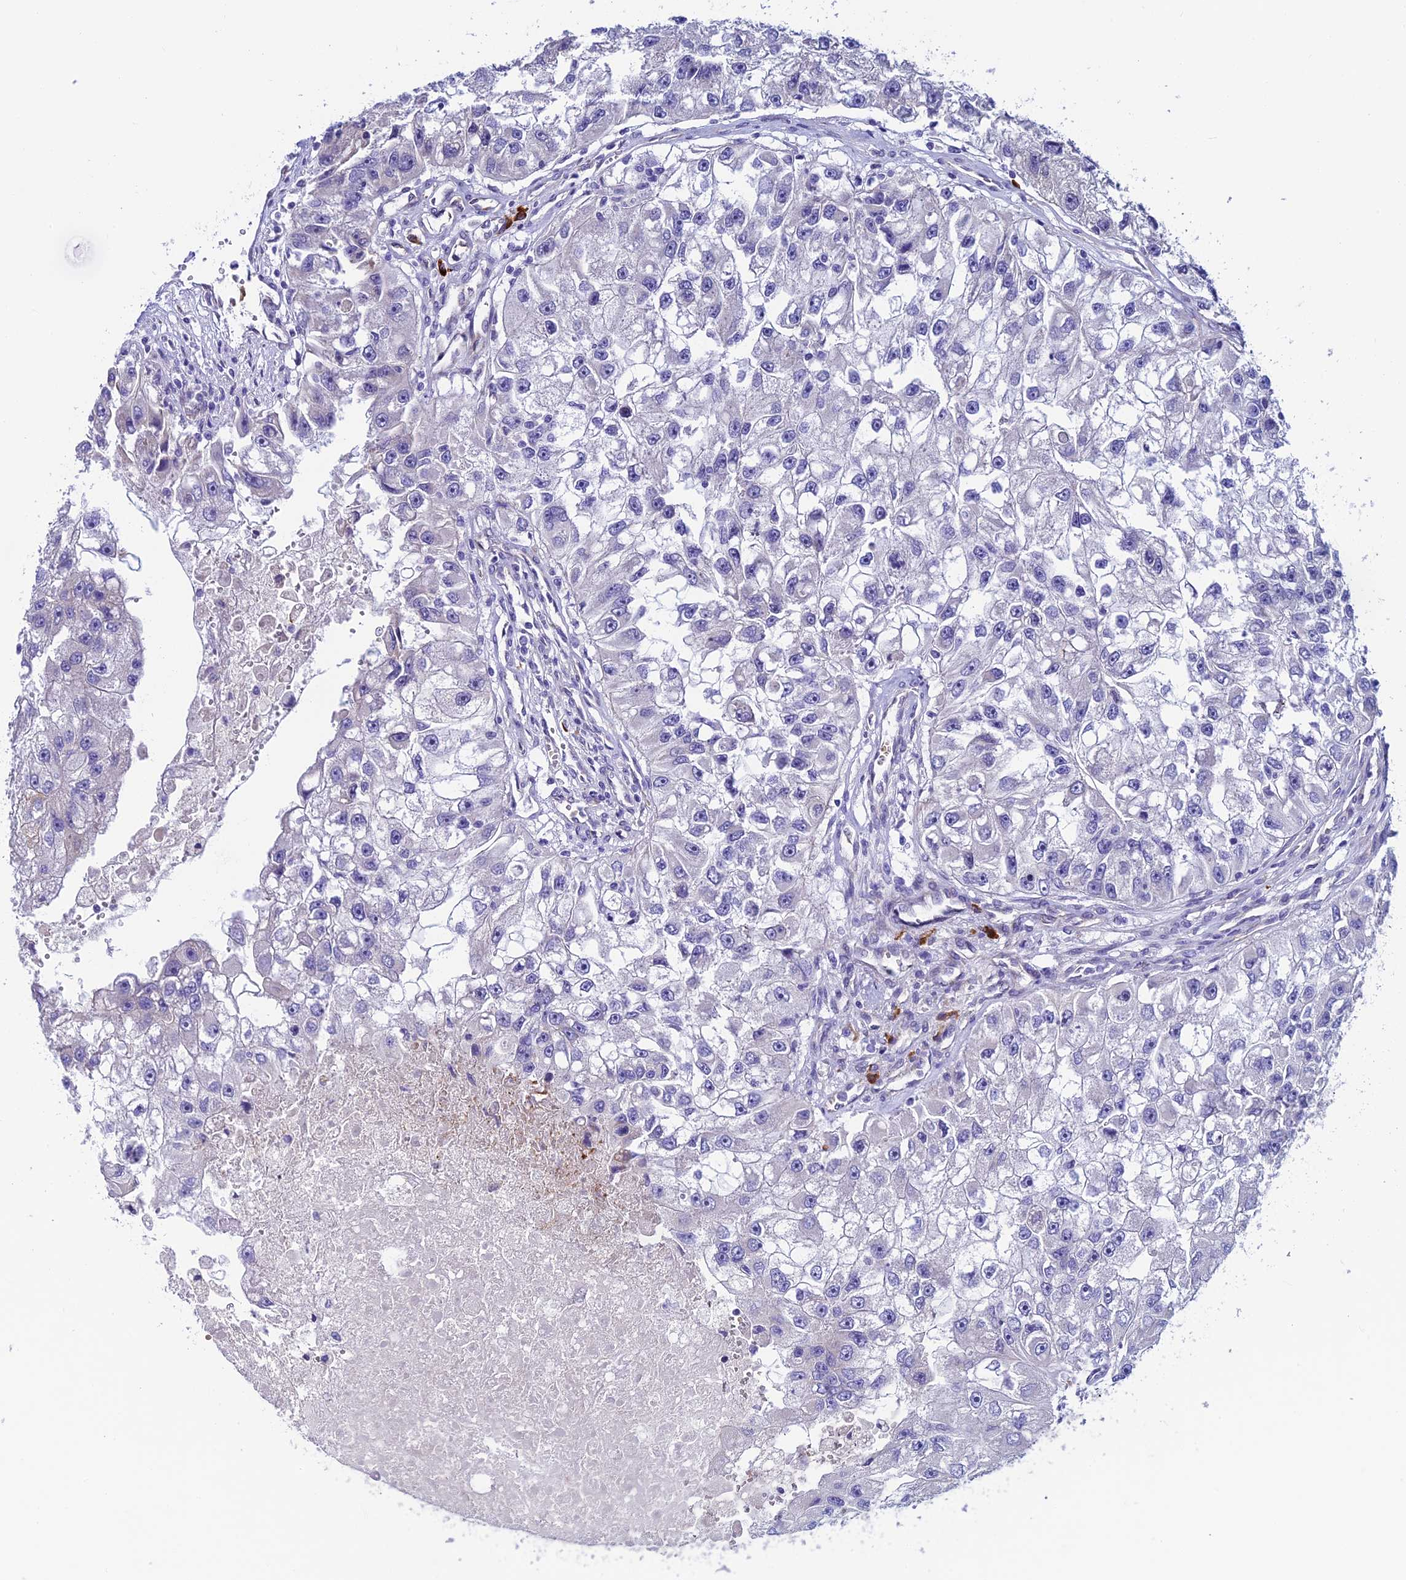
{"staining": {"intensity": "negative", "quantity": "none", "location": "none"}, "tissue": "renal cancer", "cell_type": "Tumor cells", "image_type": "cancer", "snomed": [{"axis": "morphology", "description": "Adenocarcinoma, NOS"}, {"axis": "topography", "description": "Kidney"}], "caption": "Protein analysis of adenocarcinoma (renal) displays no significant expression in tumor cells.", "gene": "MACIR", "patient": {"sex": "male", "age": 63}}